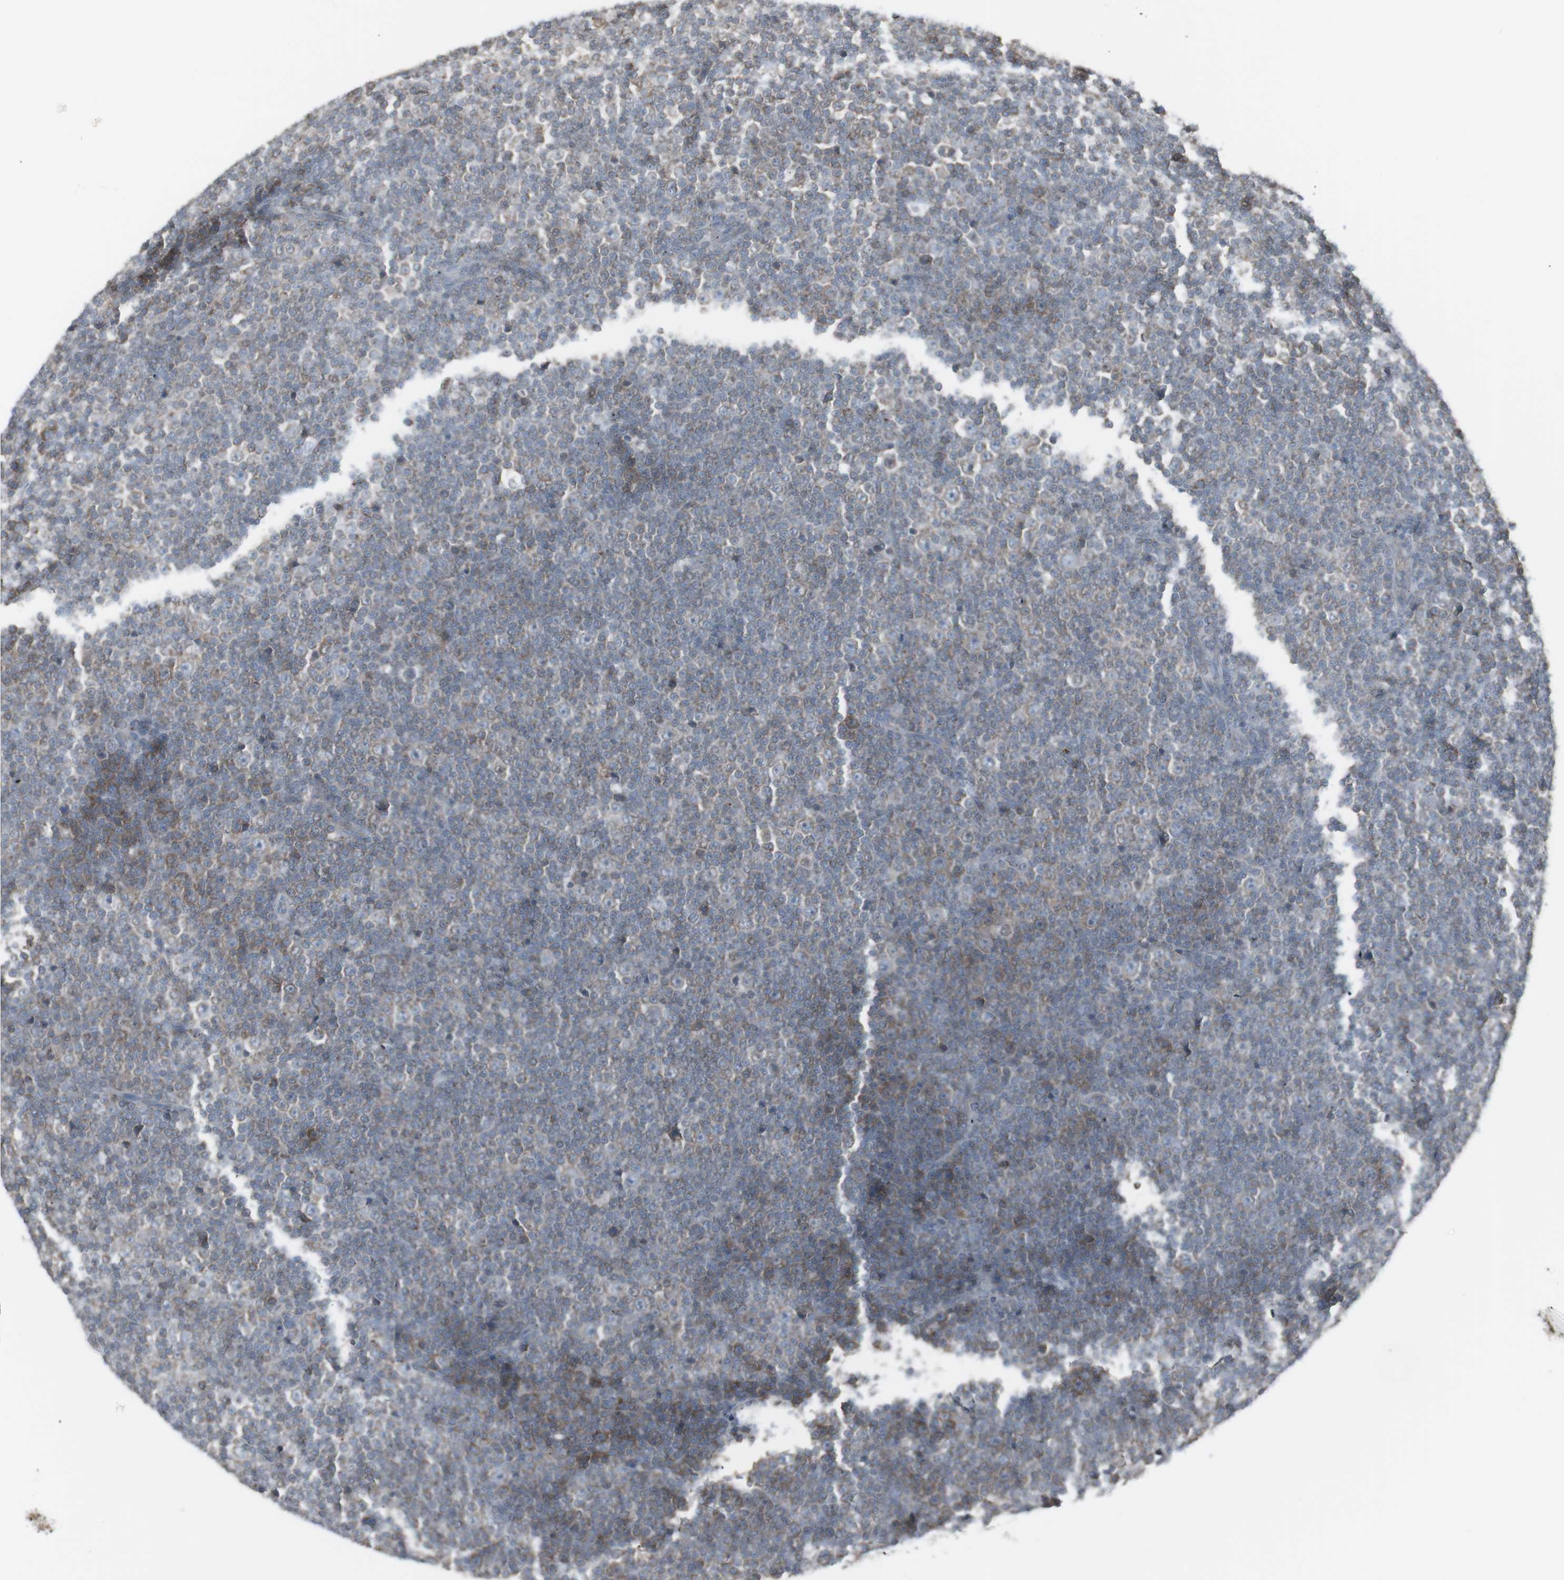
{"staining": {"intensity": "negative", "quantity": "none", "location": "none"}, "tissue": "lymphoma", "cell_type": "Tumor cells", "image_type": "cancer", "snomed": [{"axis": "morphology", "description": "Malignant lymphoma, non-Hodgkin's type, Low grade"}, {"axis": "topography", "description": "Lymph node"}], "caption": "Immunohistochemistry image of neoplastic tissue: human lymphoma stained with DAB demonstrates no significant protein expression in tumor cells.", "gene": "GALNT6", "patient": {"sex": "female", "age": 67}}